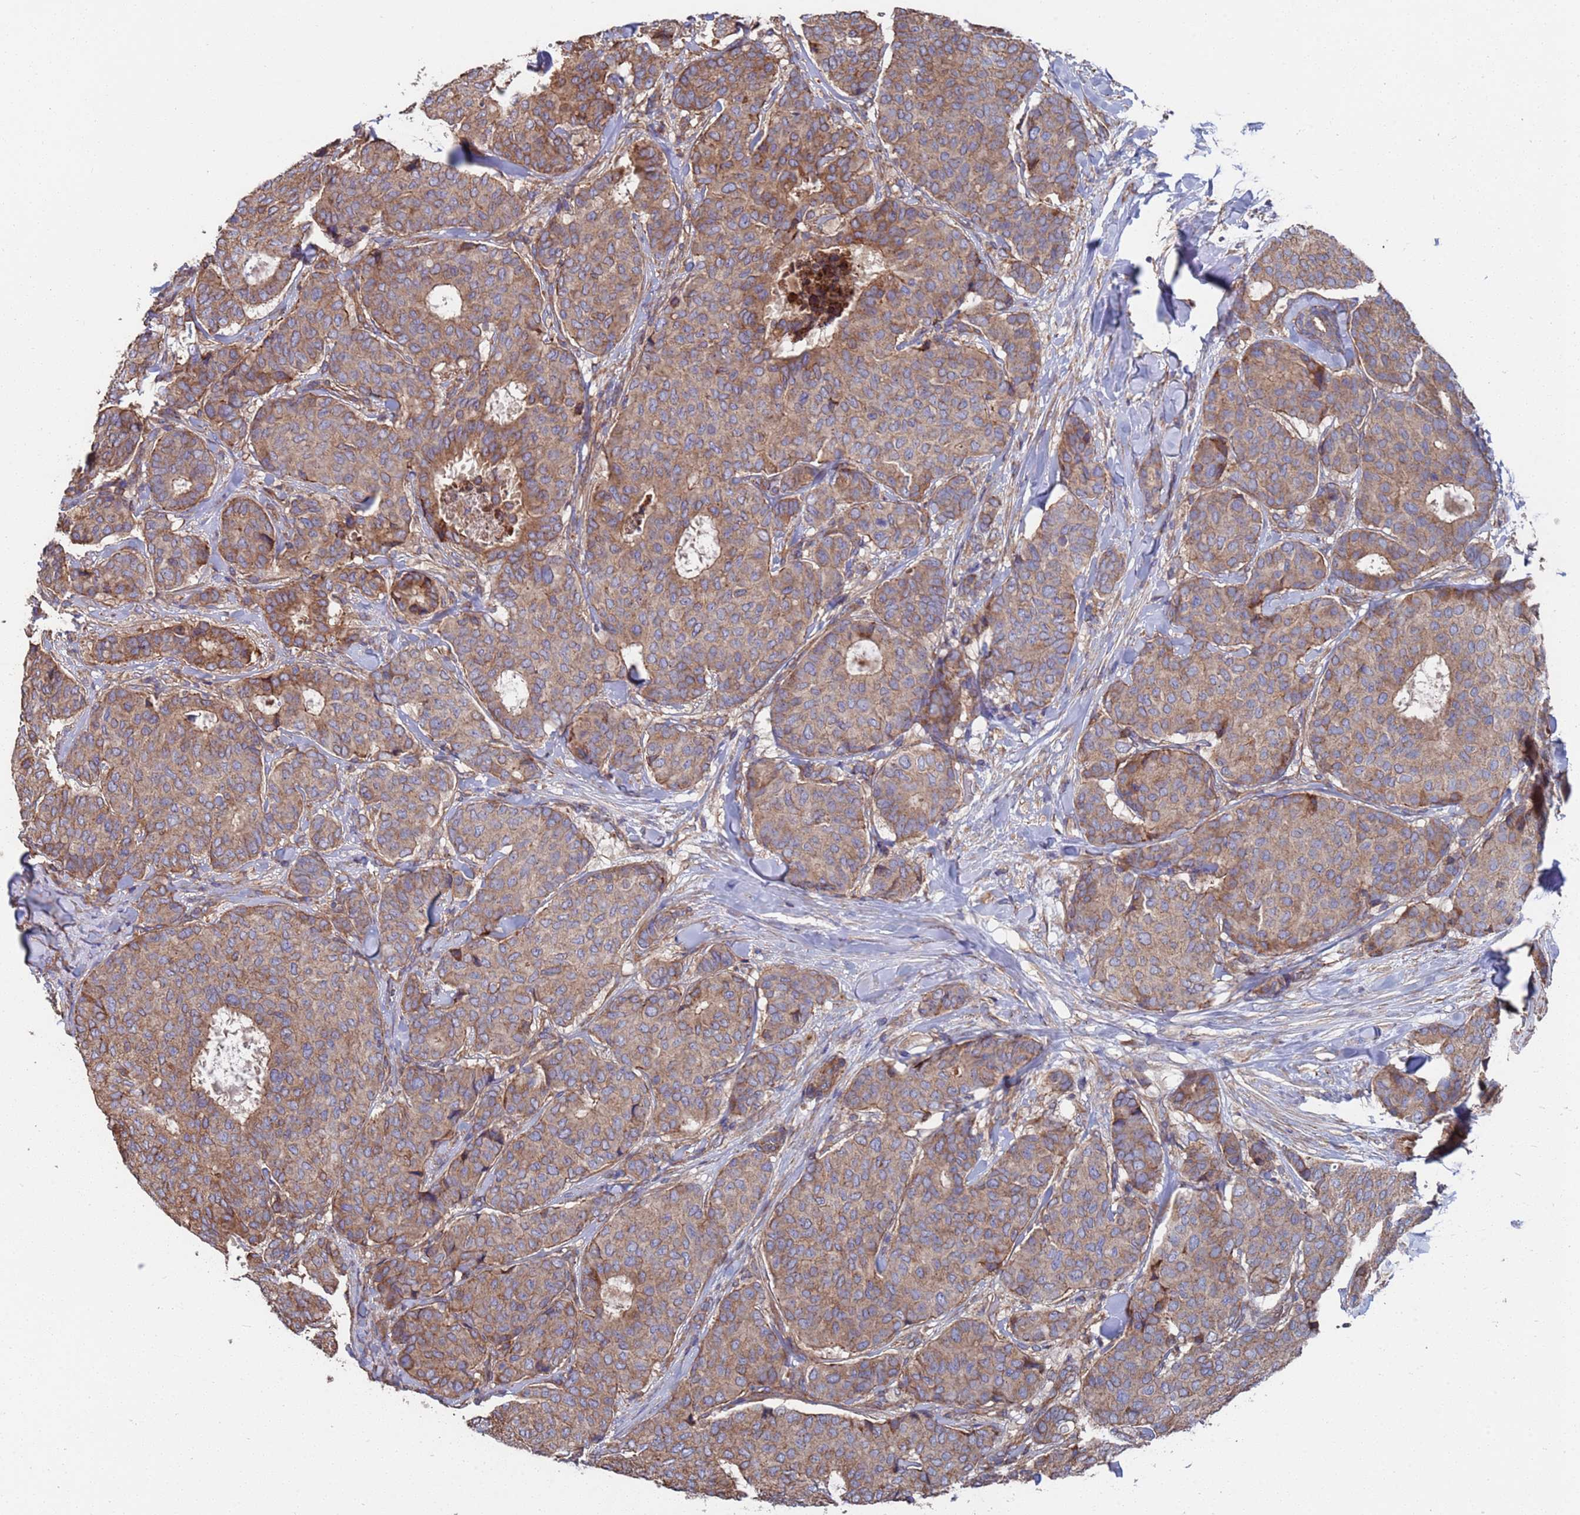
{"staining": {"intensity": "moderate", "quantity": ">75%", "location": "cytoplasmic/membranous"}, "tissue": "breast cancer", "cell_type": "Tumor cells", "image_type": "cancer", "snomed": [{"axis": "morphology", "description": "Duct carcinoma"}, {"axis": "topography", "description": "Breast"}], "caption": "The immunohistochemical stain shows moderate cytoplasmic/membranous staining in tumor cells of breast cancer tissue. (Stains: DAB (3,3'-diaminobenzidine) in brown, nuclei in blue, Microscopy: brightfield microscopy at high magnification).", "gene": "PYCR1", "patient": {"sex": "female", "age": 75}}